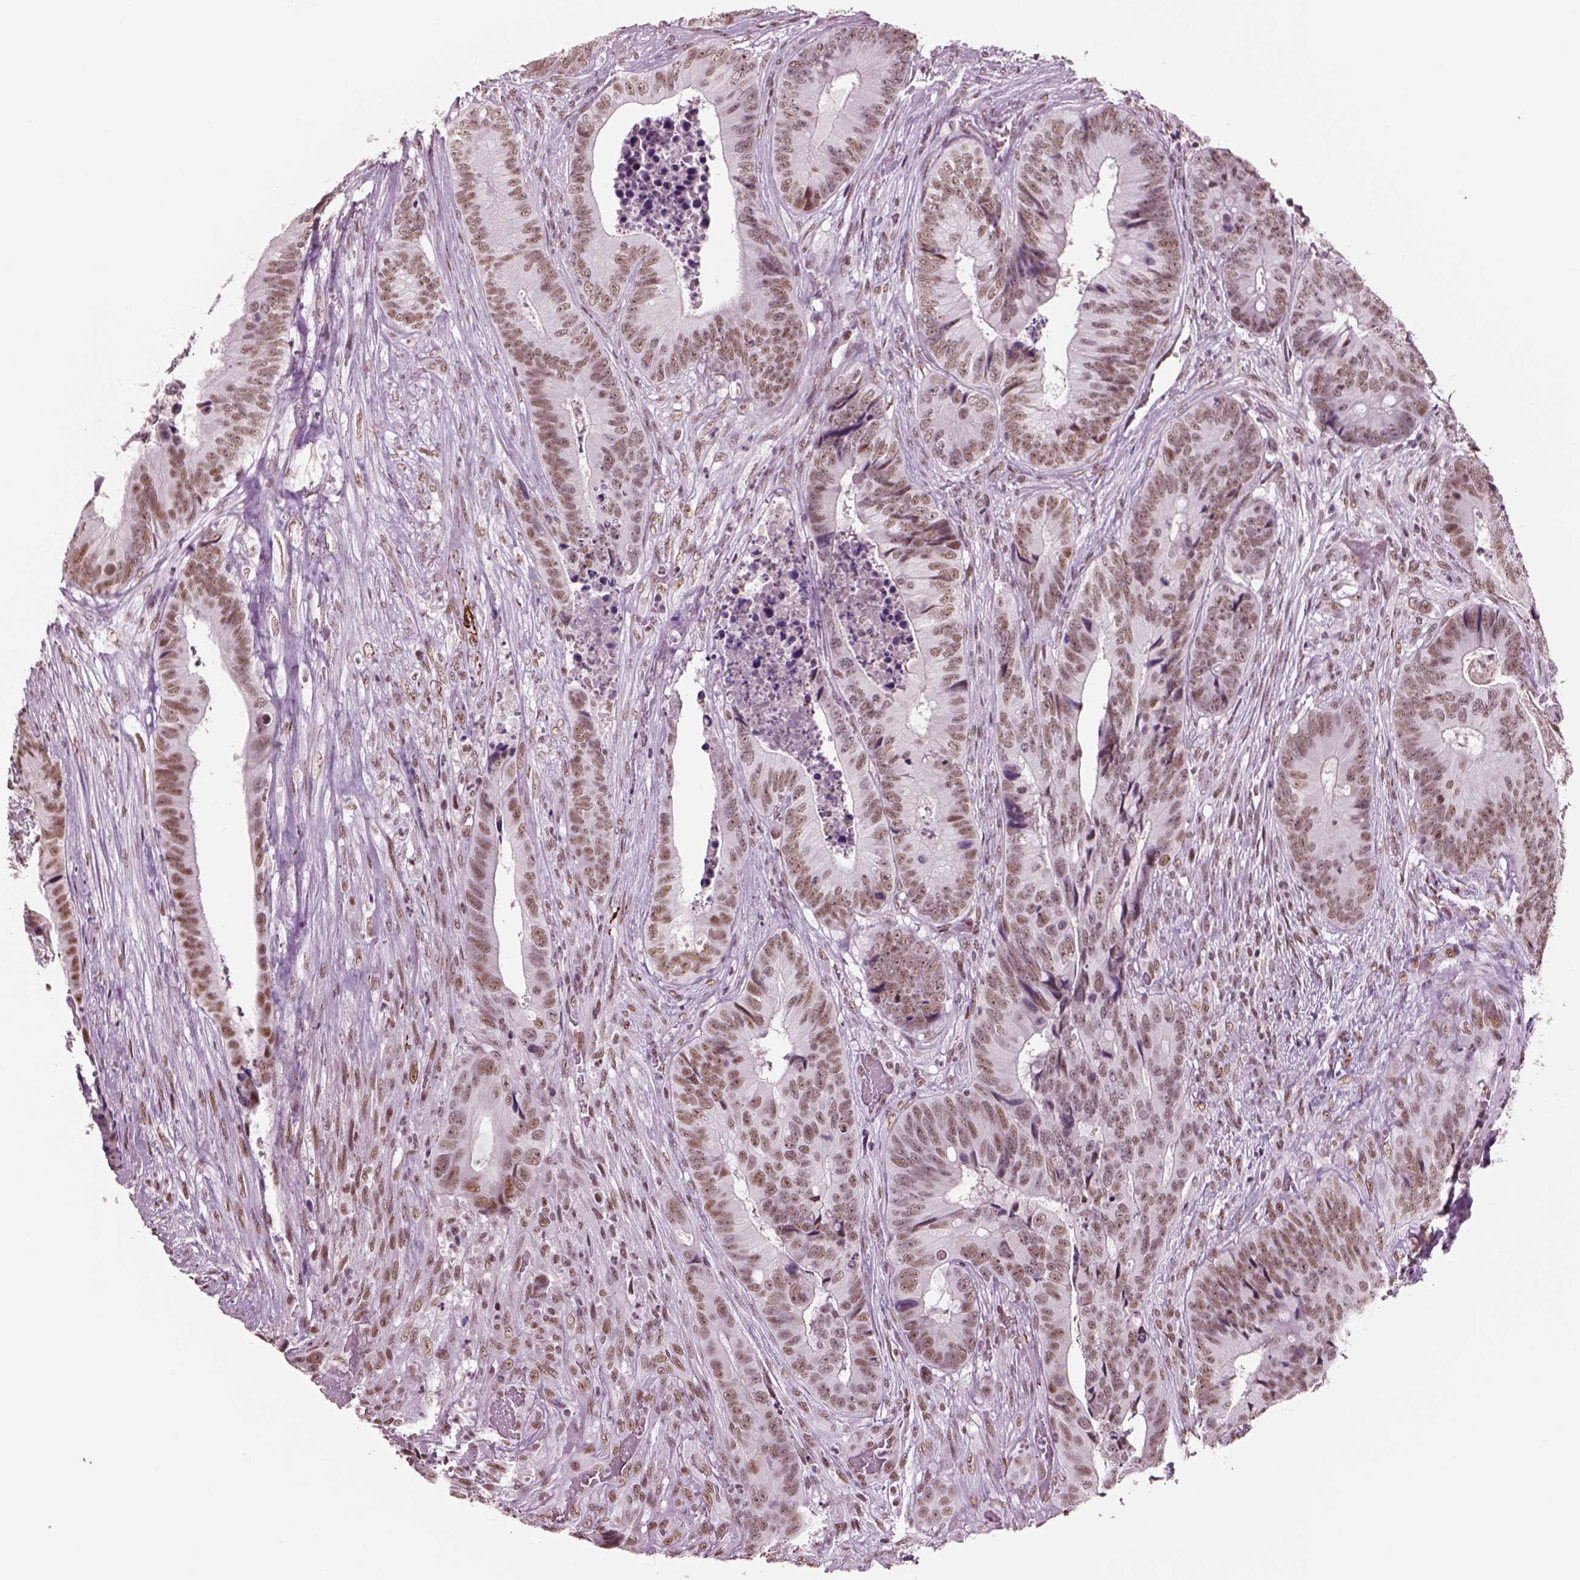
{"staining": {"intensity": "weak", "quantity": "25%-75%", "location": "nuclear"}, "tissue": "colorectal cancer", "cell_type": "Tumor cells", "image_type": "cancer", "snomed": [{"axis": "morphology", "description": "Adenocarcinoma, NOS"}, {"axis": "topography", "description": "Colon"}], "caption": "Immunohistochemistry (IHC) histopathology image of neoplastic tissue: colorectal adenocarcinoma stained using immunohistochemistry (IHC) reveals low levels of weak protein expression localized specifically in the nuclear of tumor cells, appearing as a nuclear brown color.", "gene": "SEPHS1", "patient": {"sex": "male", "age": 84}}